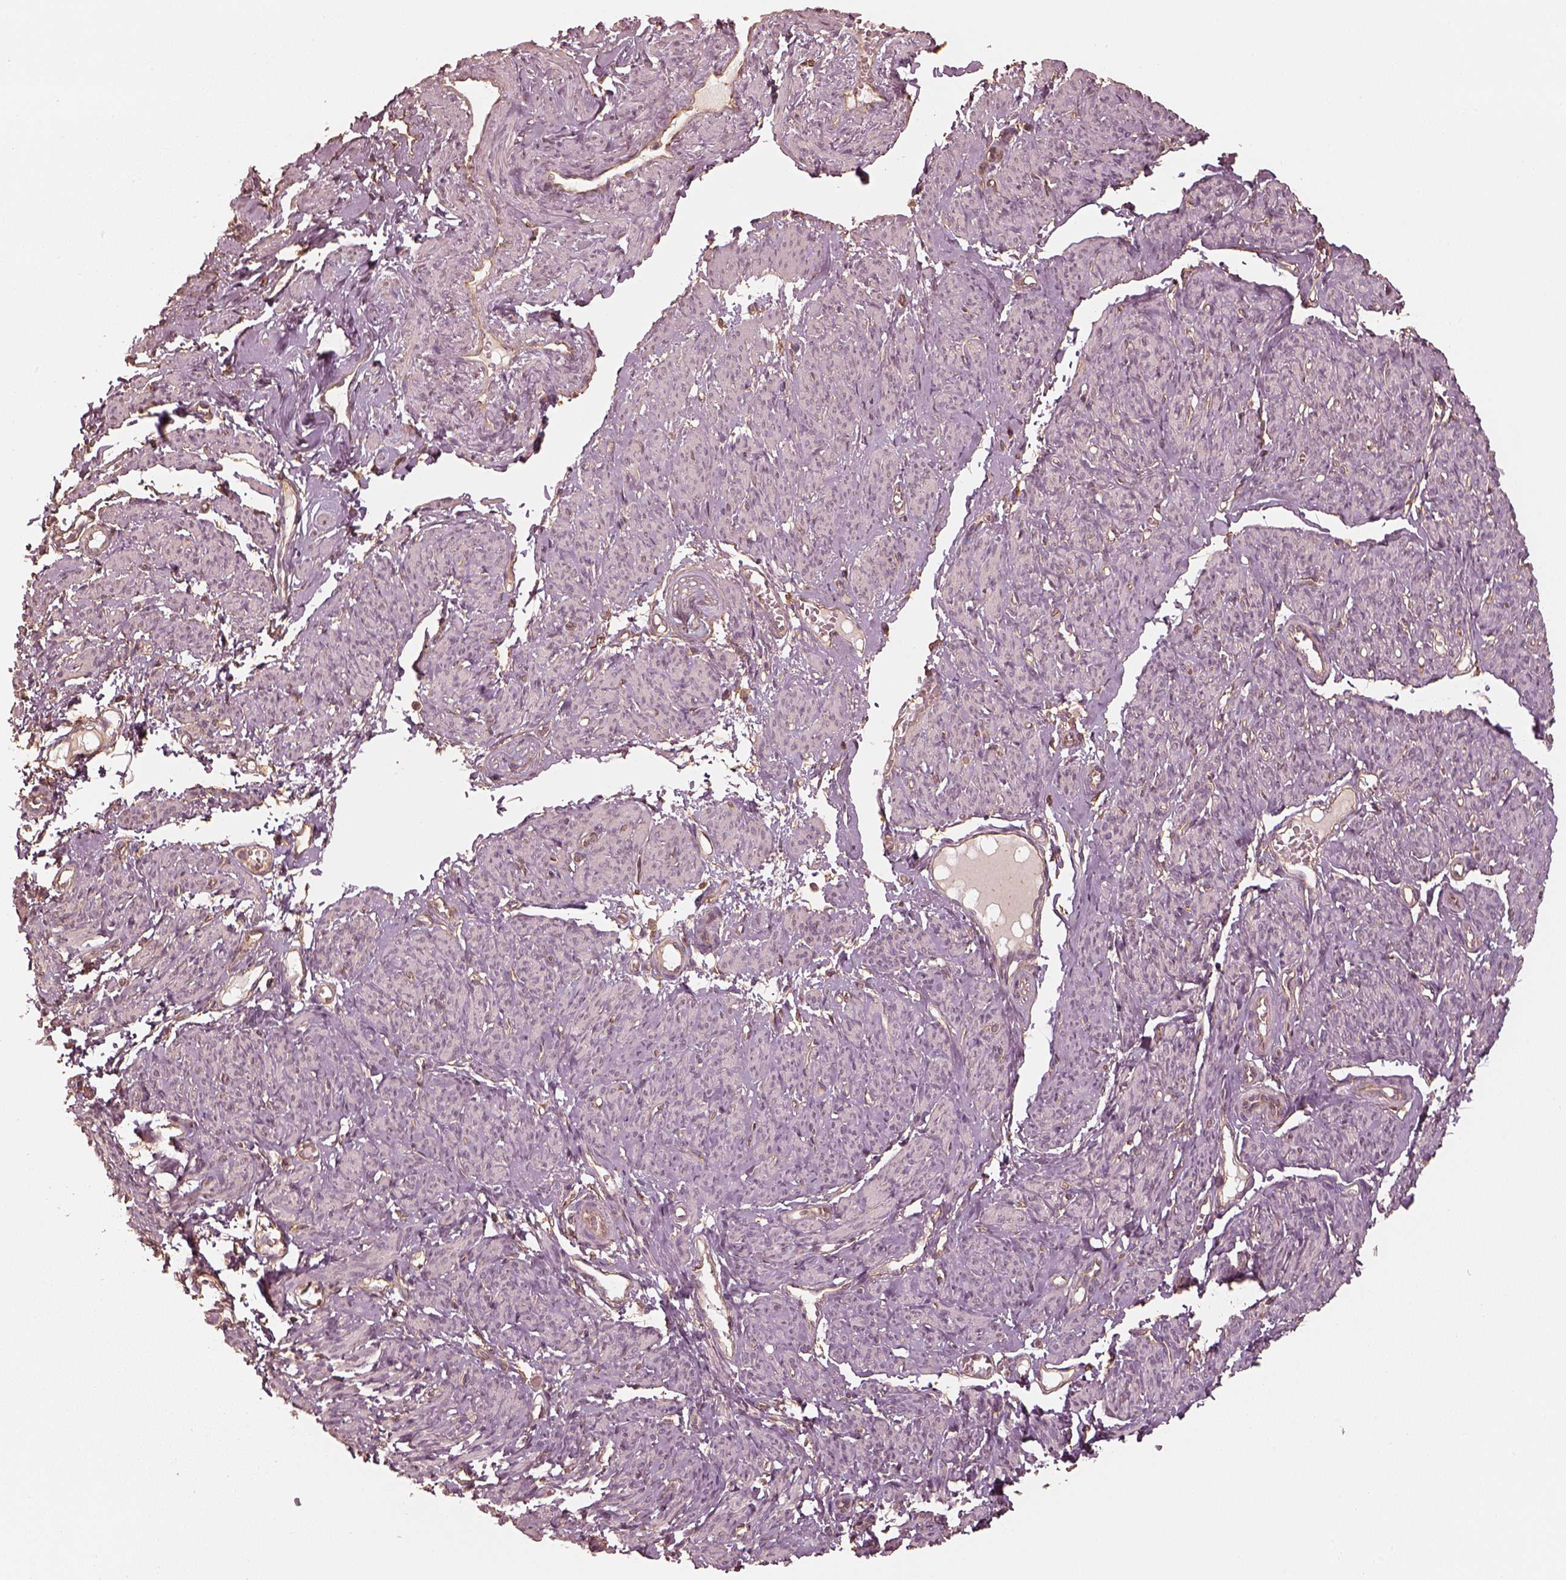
{"staining": {"intensity": "negative", "quantity": "none", "location": "none"}, "tissue": "smooth muscle", "cell_type": "Smooth muscle cells", "image_type": "normal", "snomed": [{"axis": "morphology", "description": "Normal tissue, NOS"}, {"axis": "topography", "description": "Smooth muscle"}], "caption": "Smooth muscle was stained to show a protein in brown. There is no significant staining in smooth muscle cells.", "gene": "WDR7", "patient": {"sex": "female", "age": 65}}